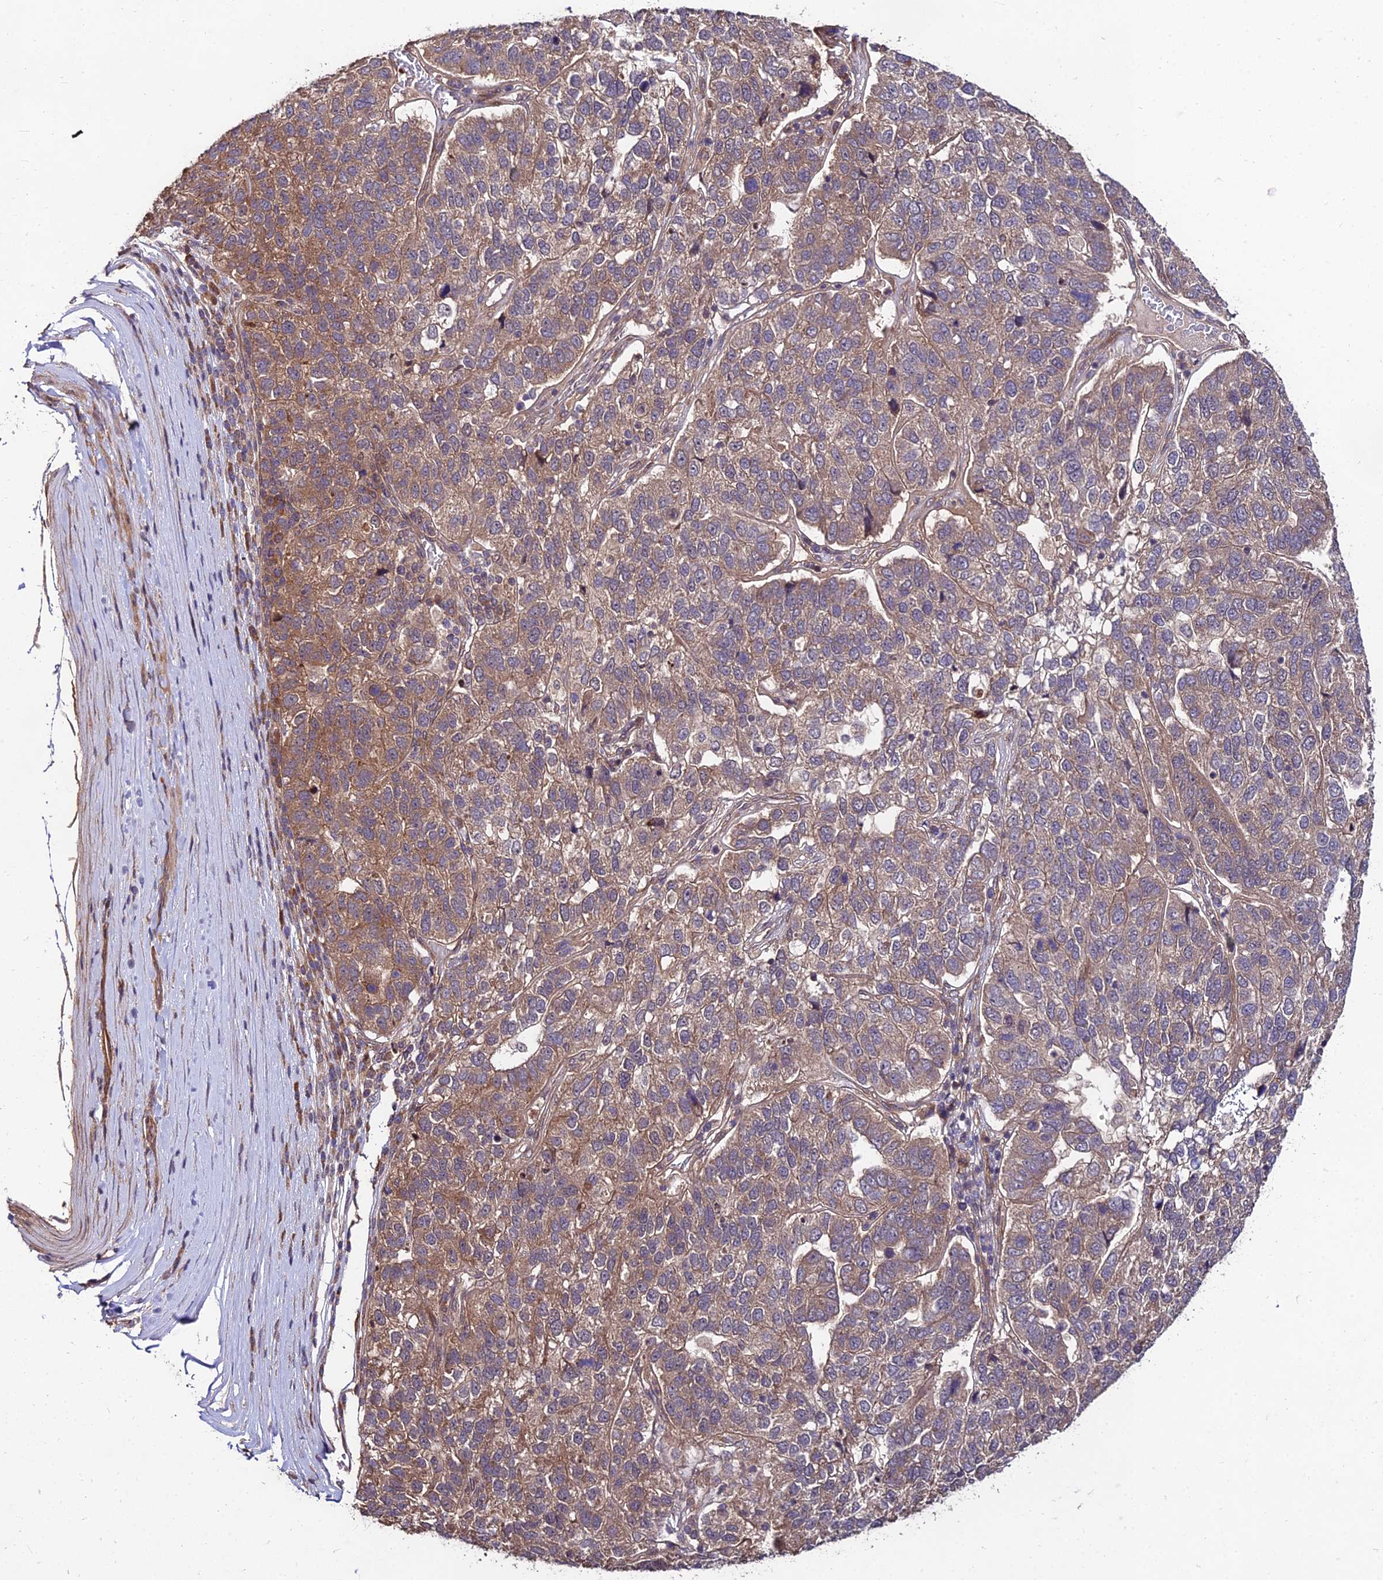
{"staining": {"intensity": "moderate", "quantity": "<25%", "location": "cytoplasmic/membranous"}, "tissue": "pancreatic cancer", "cell_type": "Tumor cells", "image_type": "cancer", "snomed": [{"axis": "morphology", "description": "Adenocarcinoma, NOS"}, {"axis": "topography", "description": "Pancreas"}], "caption": "Protein expression analysis of human pancreatic adenocarcinoma reveals moderate cytoplasmic/membranous expression in about <25% of tumor cells. (DAB (3,3'-diaminobenzidine) IHC with brightfield microscopy, high magnification).", "gene": "MKKS", "patient": {"sex": "female", "age": 61}}